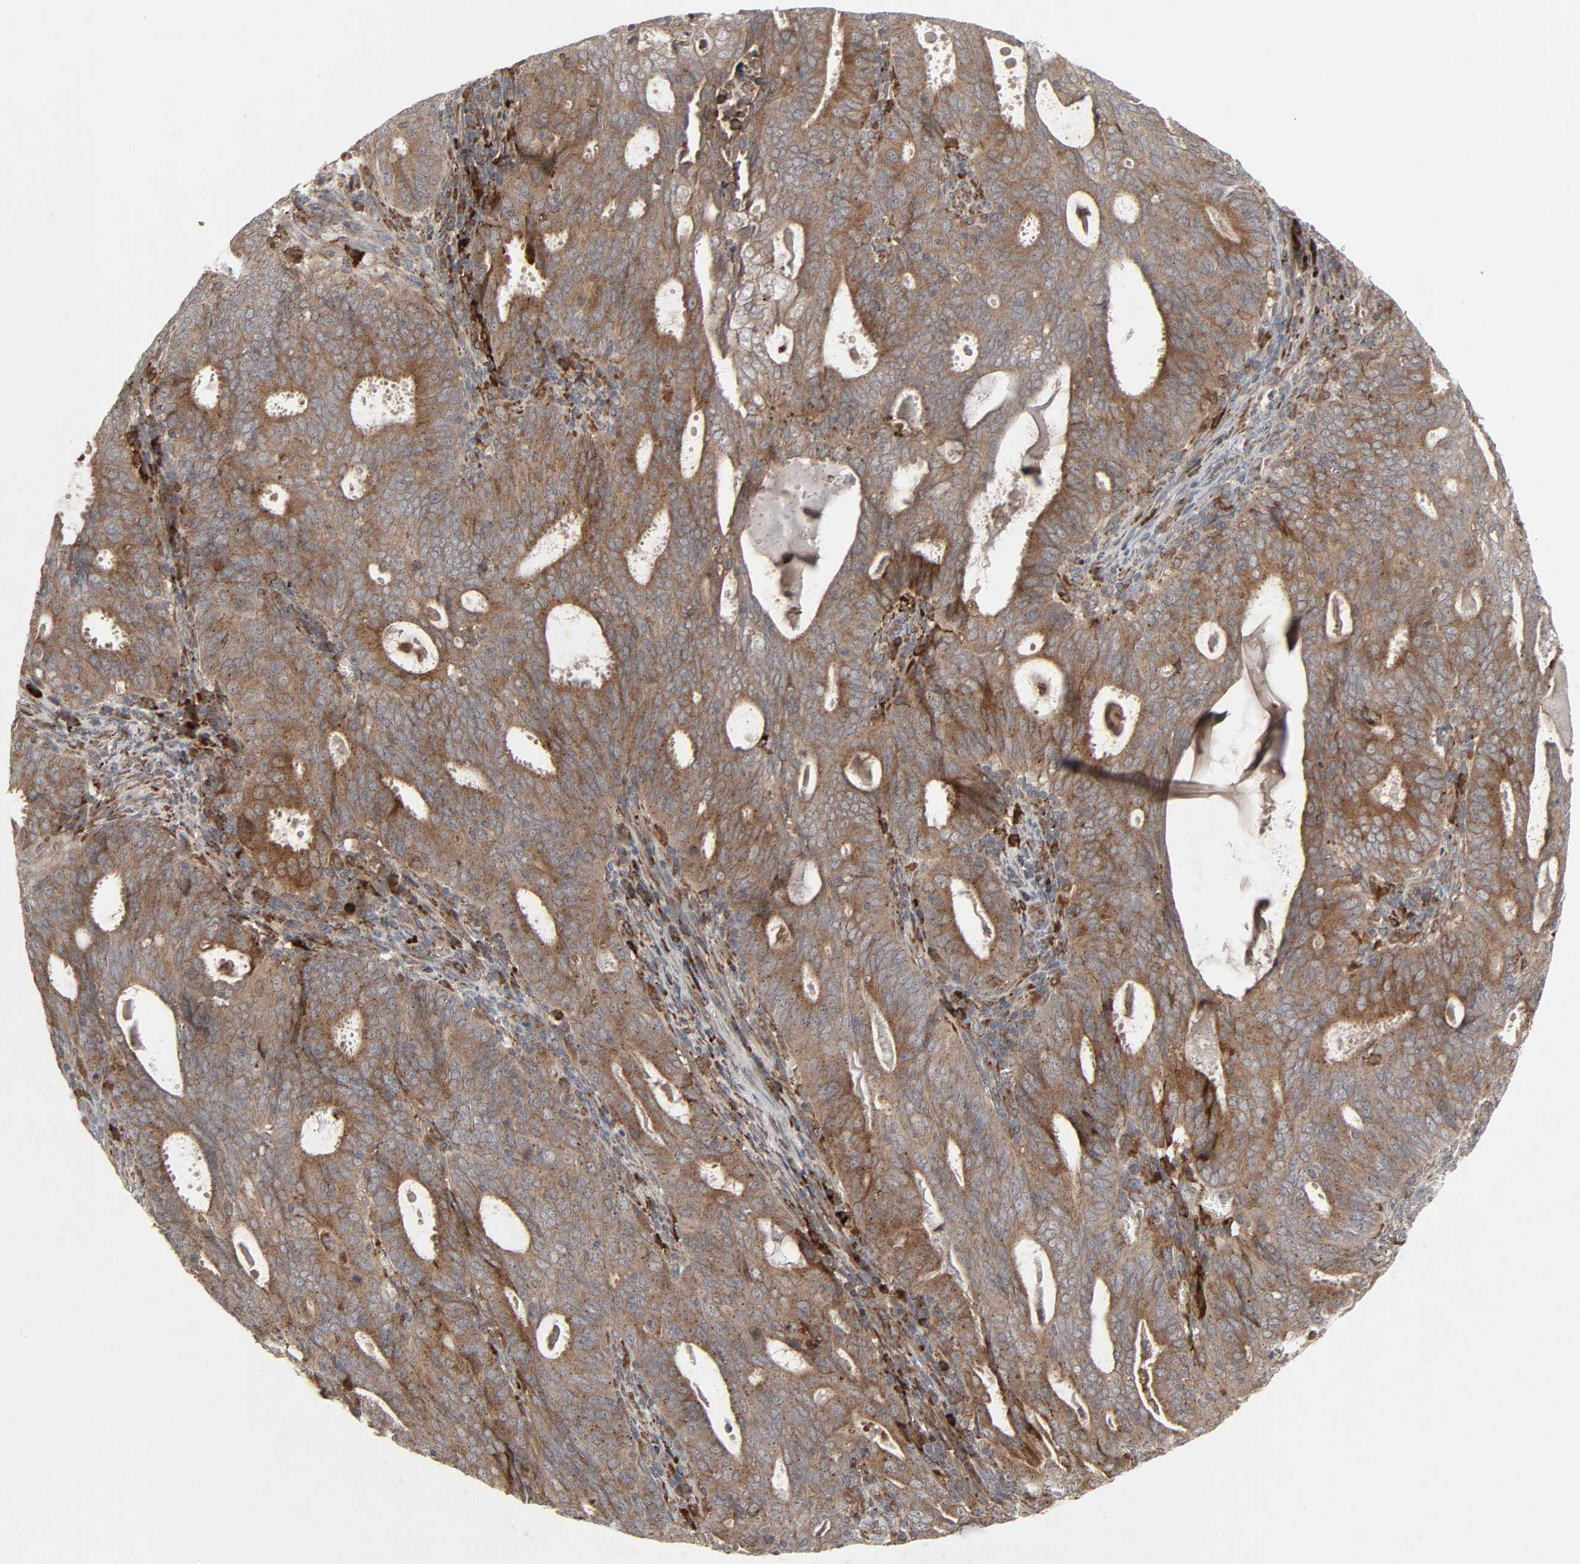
{"staining": {"intensity": "moderate", "quantity": ">75%", "location": "cytoplasmic/membranous"}, "tissue": "cervical cancer", "cell_type": "Tumor cells", "image_type": "cancer", "snomed": [{"axis": "morphology", "description": "Adenocarcinoma, NOS"}, {"axis": "topography", "description": "Cervix"}], "caption": "A brown stain shows moderate cytoplasmic/membranous staining of a protein in human cervical adenocarcinoma tumor cells. (DAB (3,3'-diaminobenzidine) IHC, brown staining for protein, blue staining for nuclei).", "gene": "ADCY4", "patient": {"sex": "female", "age": 44}}